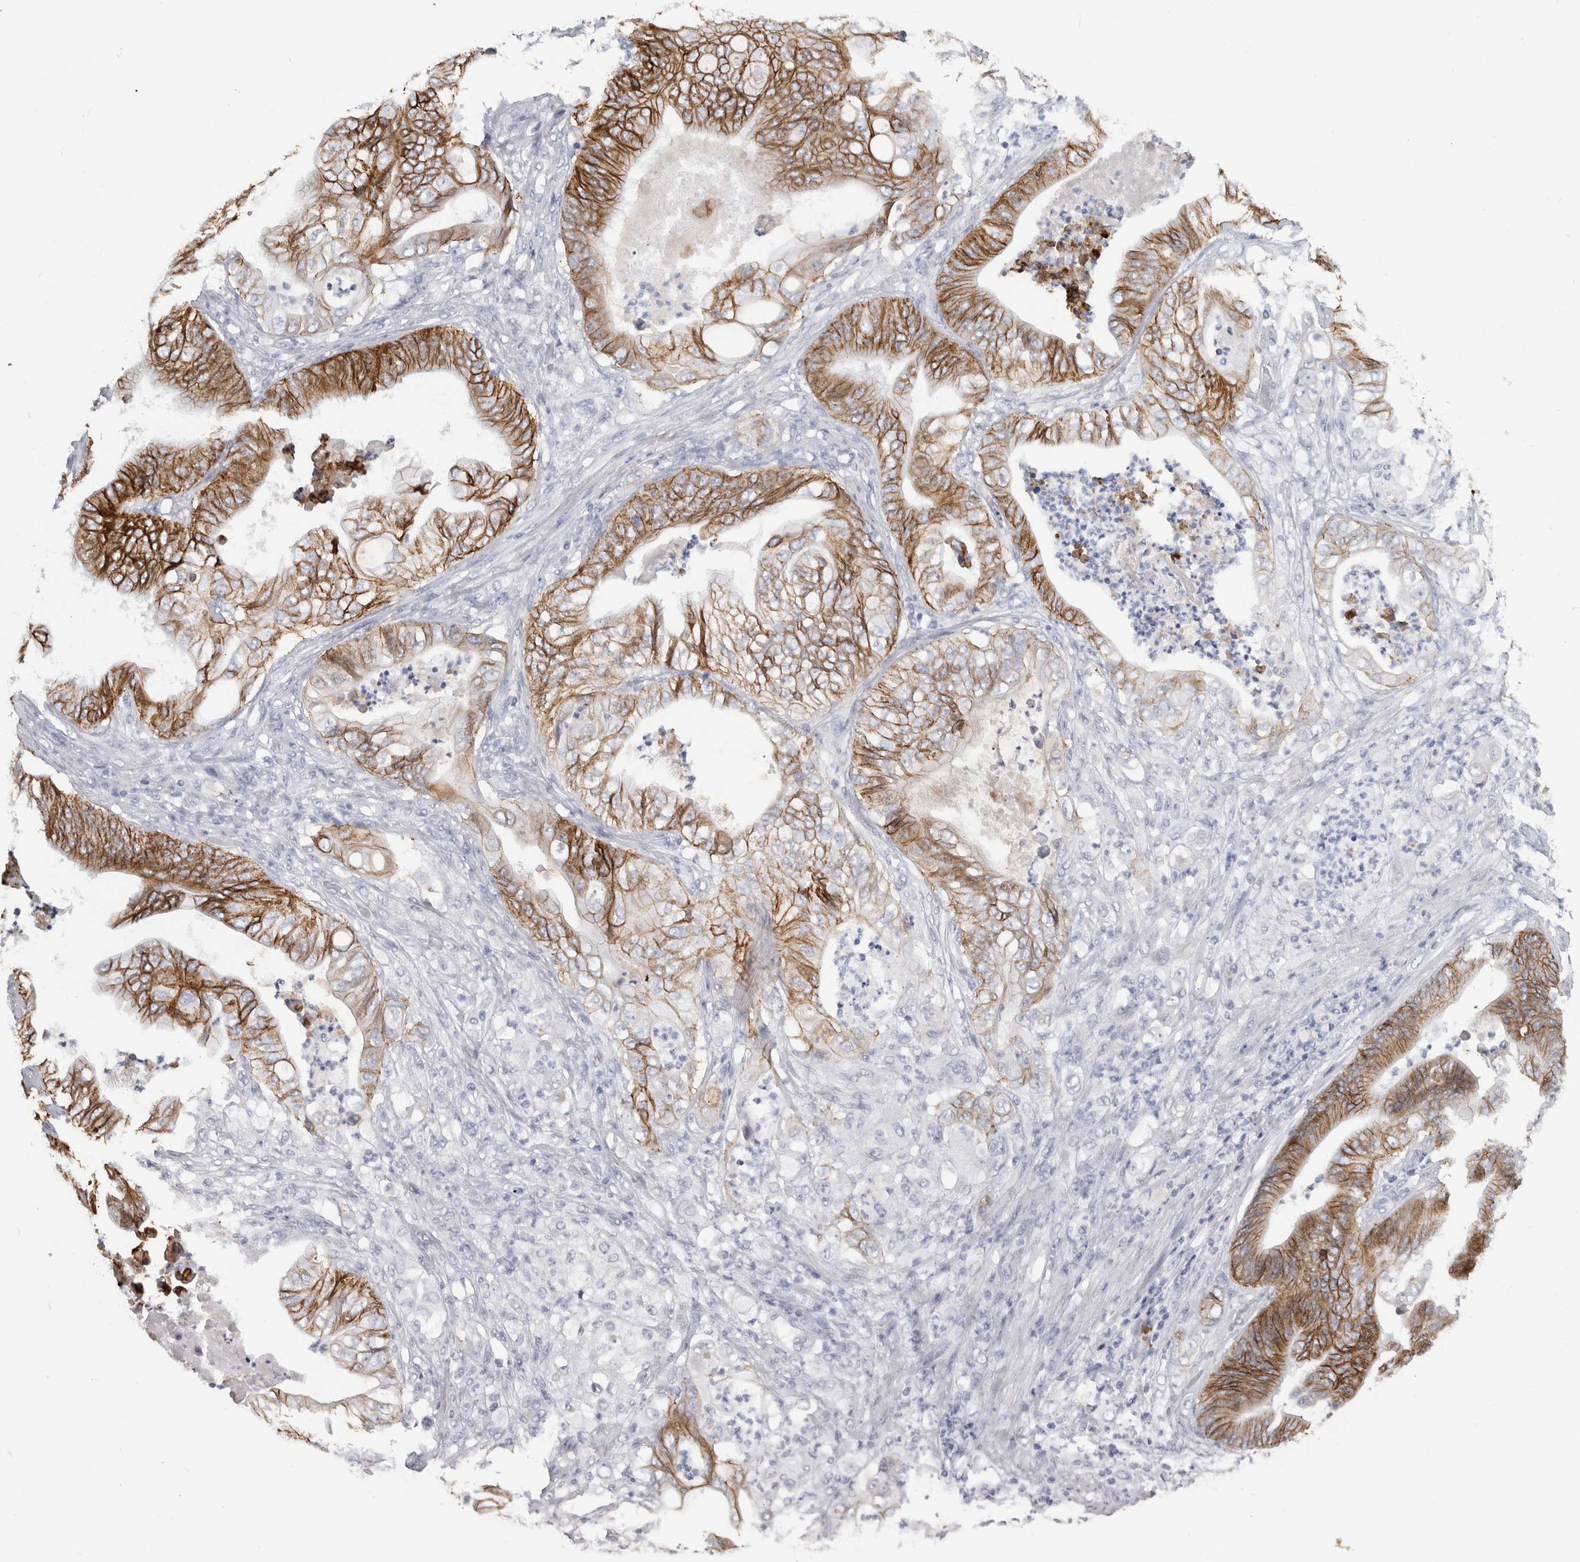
{"staining": {"intensity": "strong", "quantity": ">75%", "location": "cytoplasmic/membranous"}, "tissue": "stomach cancer", "cell_type": "Tumor cells", "image_type": "cancer", "snomed": [{"axis": "morphology", "description": "Adenocarcinoma, NOS"}, {"axis": "topography", "description": "Stomach"}], "caption": "An image of human stomach cancer stained for a protein exhibits strong cytoplasmic/membranous brown staining in tumor cells. The staining is performed using DAB brown chromogen to label protein expression. The nuclei are counter-stained blue using hematoxylin.", "gene": "CDH17", "patient": {"sex": "female", "age": 73}}